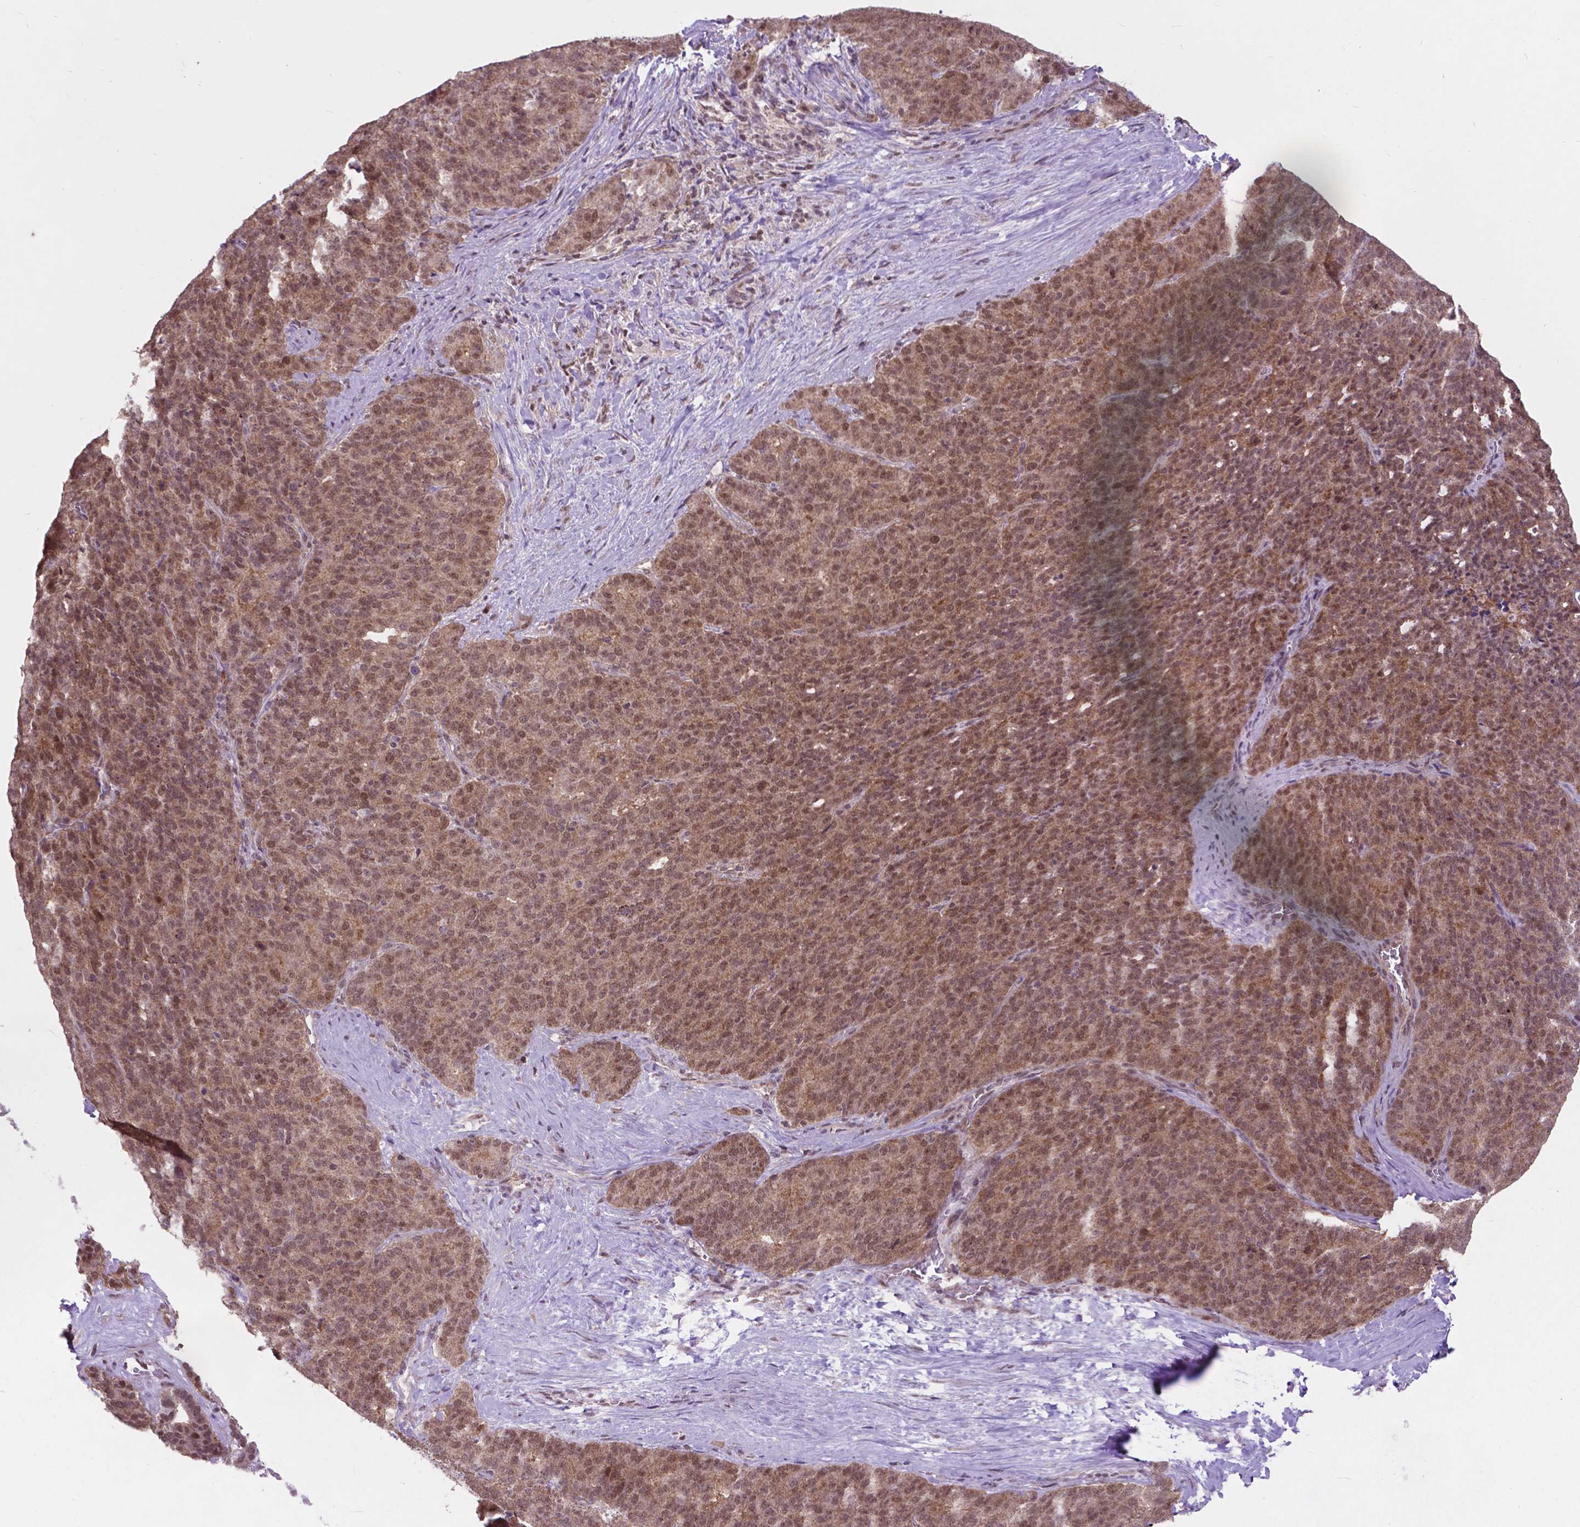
{"staining": {"intensity": "moderate", "quantity": ">75%", "location": "cytoplasmic/membranous,nuclear"}, "tissue": "liver cancer", "cell_type": "Tumor cells", "image_type": "cancer", "snomed": [{"axis": "morphology", "description": "Cholangiocarcinoma"}, {"axis": "topography", "description": "Liver"}], "caption": "An immunohistochemistry (IHC) micrograph of neoplastic tissue is shown. Protein staining in brown labels moderate cytoplasmic/membranous and nuclear positivity in liver cholangiocarcinoma within tumor cells.", "gene": "FAF1", "patient": {"sex": "female", "age": 47}}